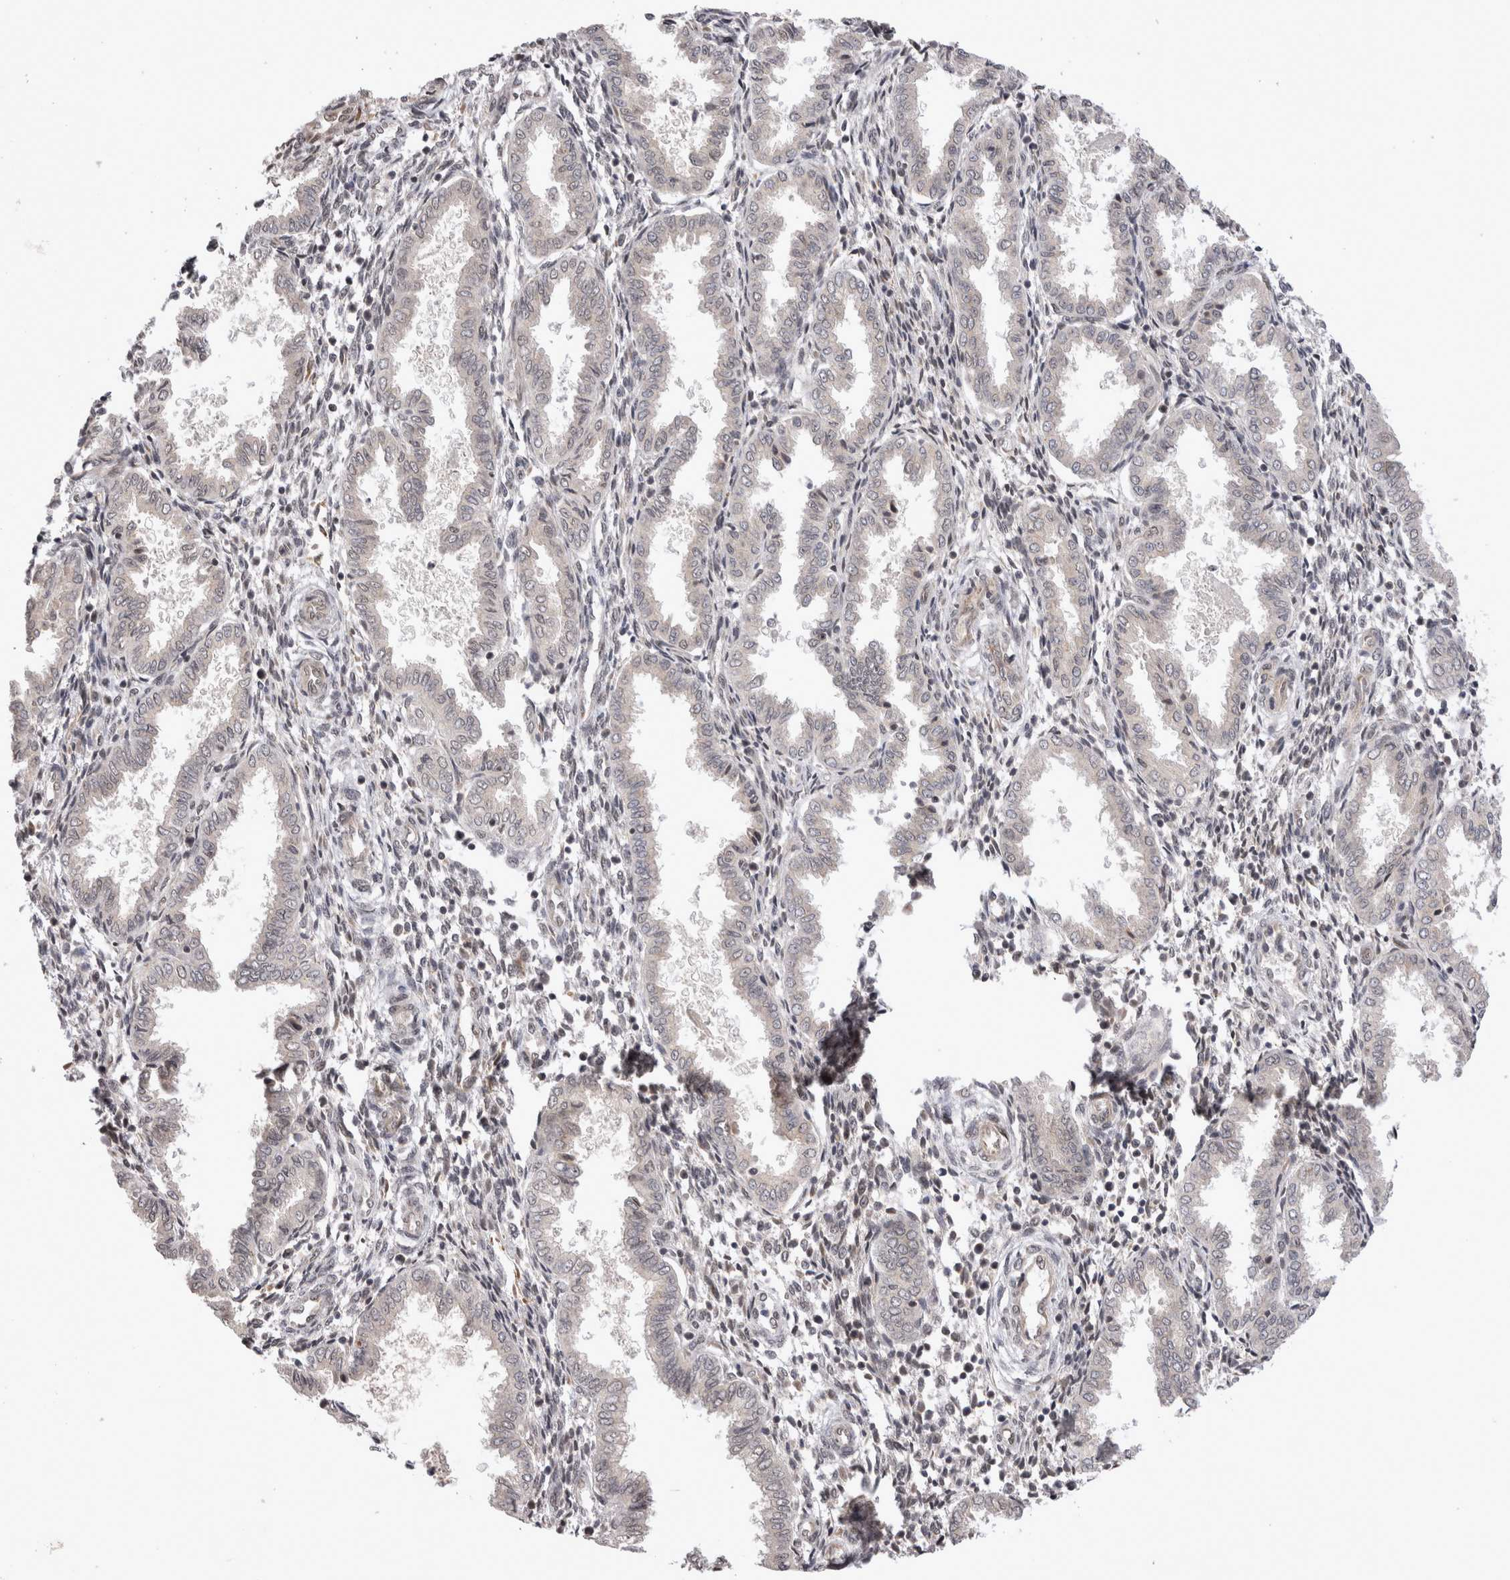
{"staining": {"intensity": "weak", "quantity": ">75%", "location": "nuclear"}, "tissue": "endometrium", "cell_type": "Cells in endometrial stroma", "image_type": "normal", "snomed": [{"axis": "morphology", "description": "Normal tissue, NOS"}, {"axis": "topography", "description": "Endometrium"}], "caption": "Cells in endometrial stroma exhibit low levels of weak nuclear expression in about >75% of cells in normal human endometrium.", "gene": "TMEM65", "patient": {"sex": "female", "age": 33}}